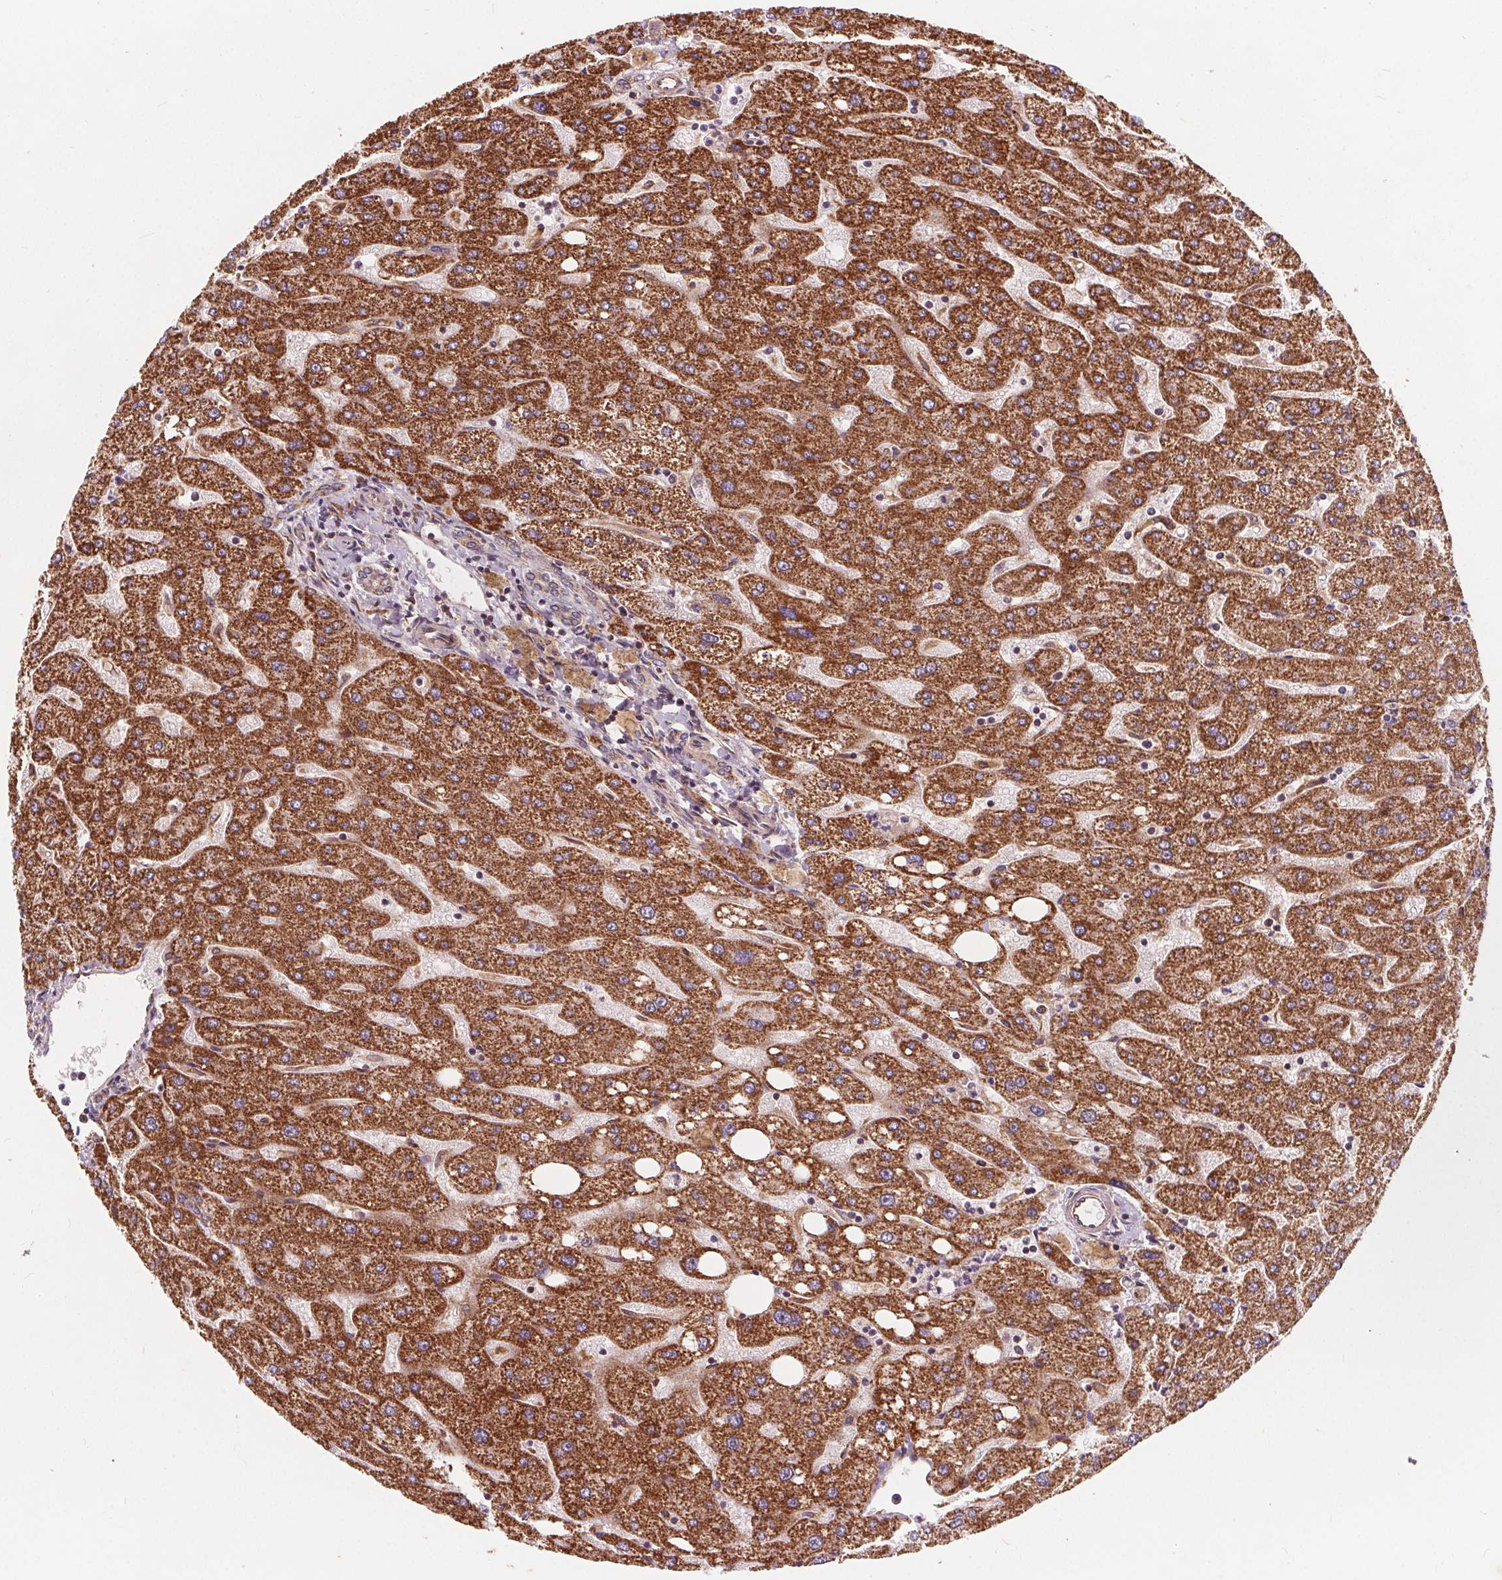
{"staining": {"intensity": "moderate", "quantity": "<25%", "location": "cytoplasmic/membranous"}, "tissue": "liver", "cell_type": "Cholangiocytes", "image_type": "normal", "snomed": [{"axis": "morphology", "description": "Normal tissue, NOS"}, {"axis": "topography", "description": "Liver"}], "caption": "Benign liver exhibits moderate cytoplasmic/membranous positivity in about <25% of cholangiocytes, visualized by immunohistochemistry. (DAB = brown stain, brightfield microscopy at high magnification).", "gene": "PLSCR3", "patient": {"sex": "male", "age": 67}}